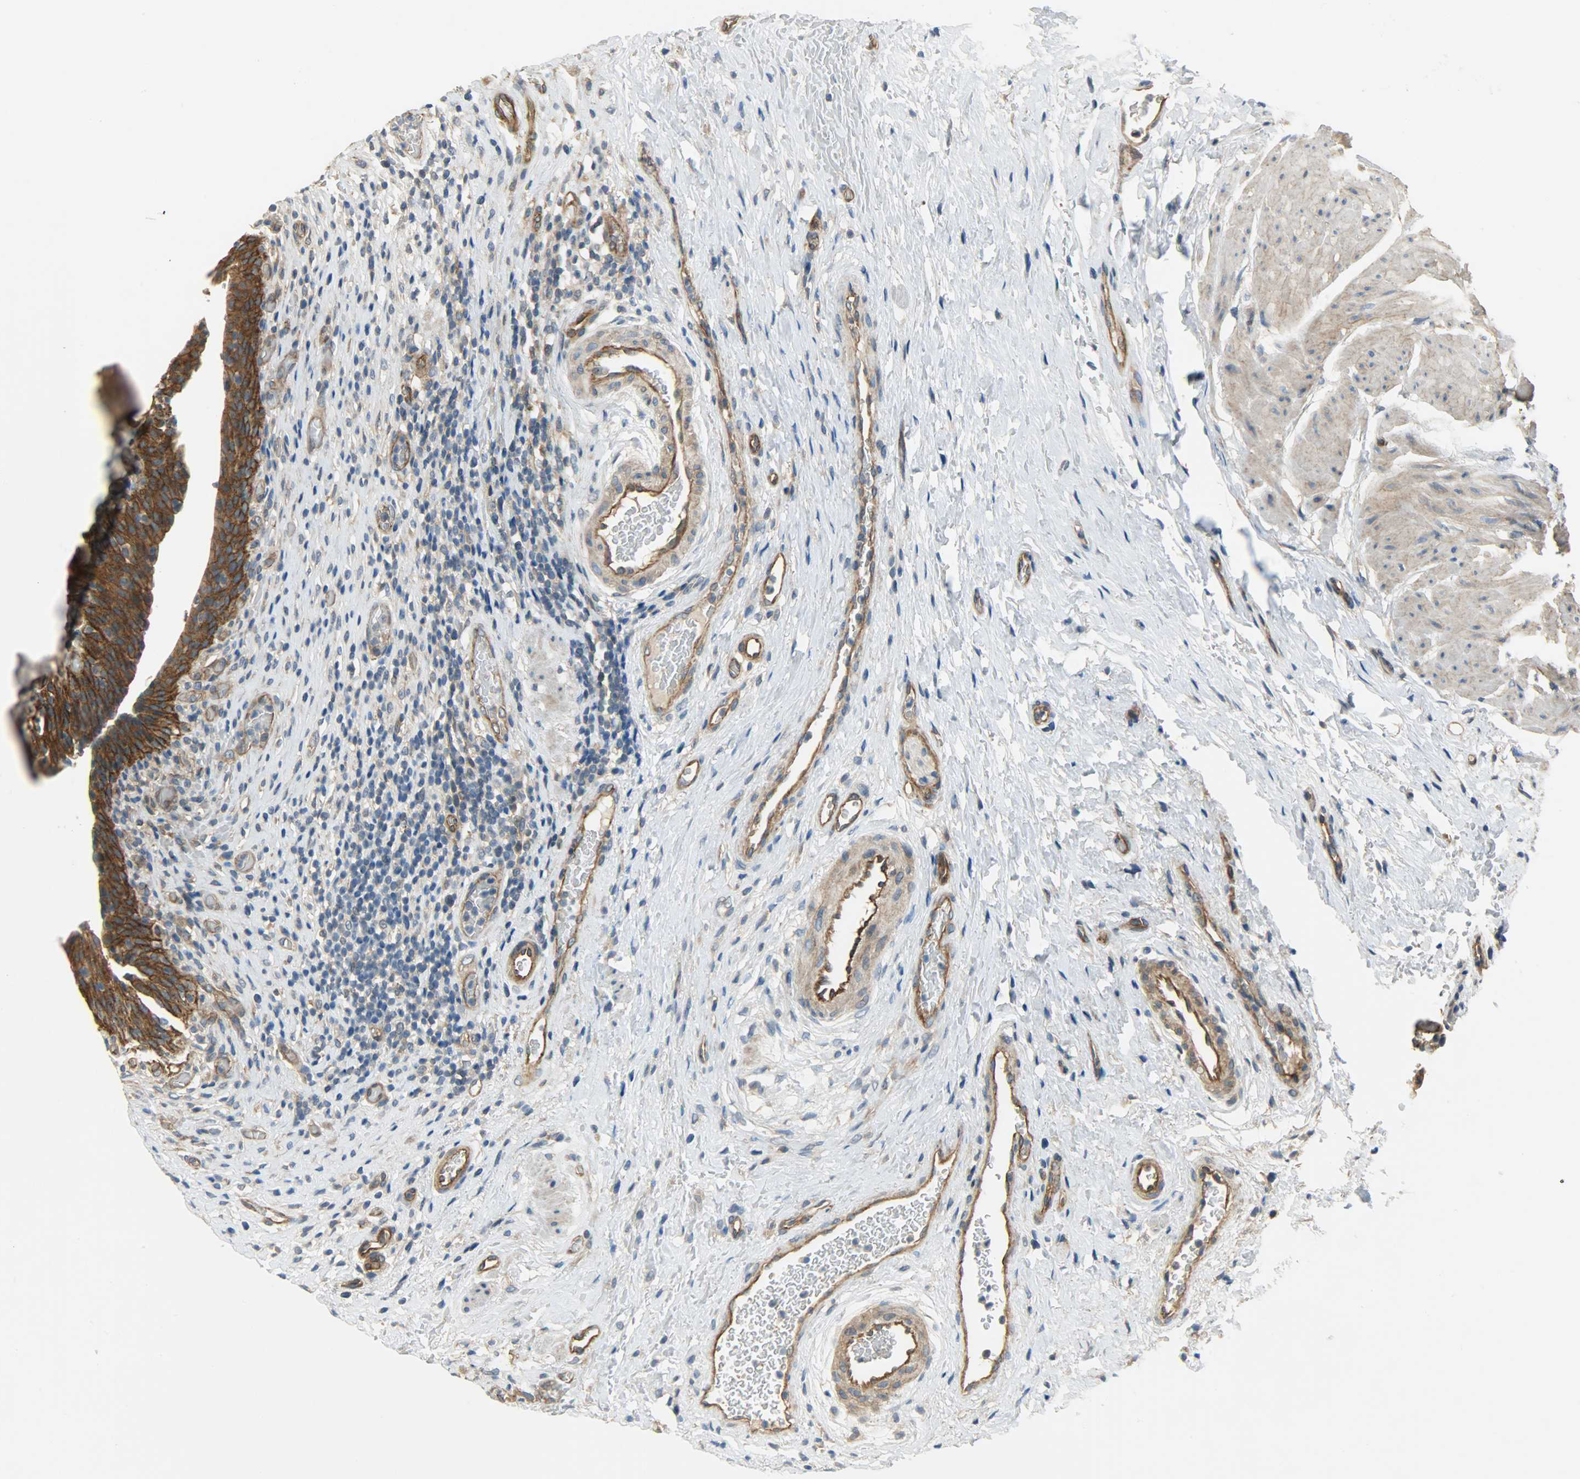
{"staining": {"intensity": "strong", "quantity": ">75%", "location": "cytoplasmic/membranous"}, "tissue": "urinary bladder", "cell_type": "Urothelial cells", "image_type": "normal", "snomed": [{"axis": "morphology", "description": "Normal tissue, NOS"}, {"axis": "morphology", "description": "Urothelial carcinoma, High grade"}, {"axis": "topography", "description": "Urinary bladder"}], "caption": "Strong cytoplasmic/membranous expression is present in about >75% of urothelial cells in normal urinary bladder.", "gene": "KIAA1217", "patient": {"sex": "male", "age": 51}}